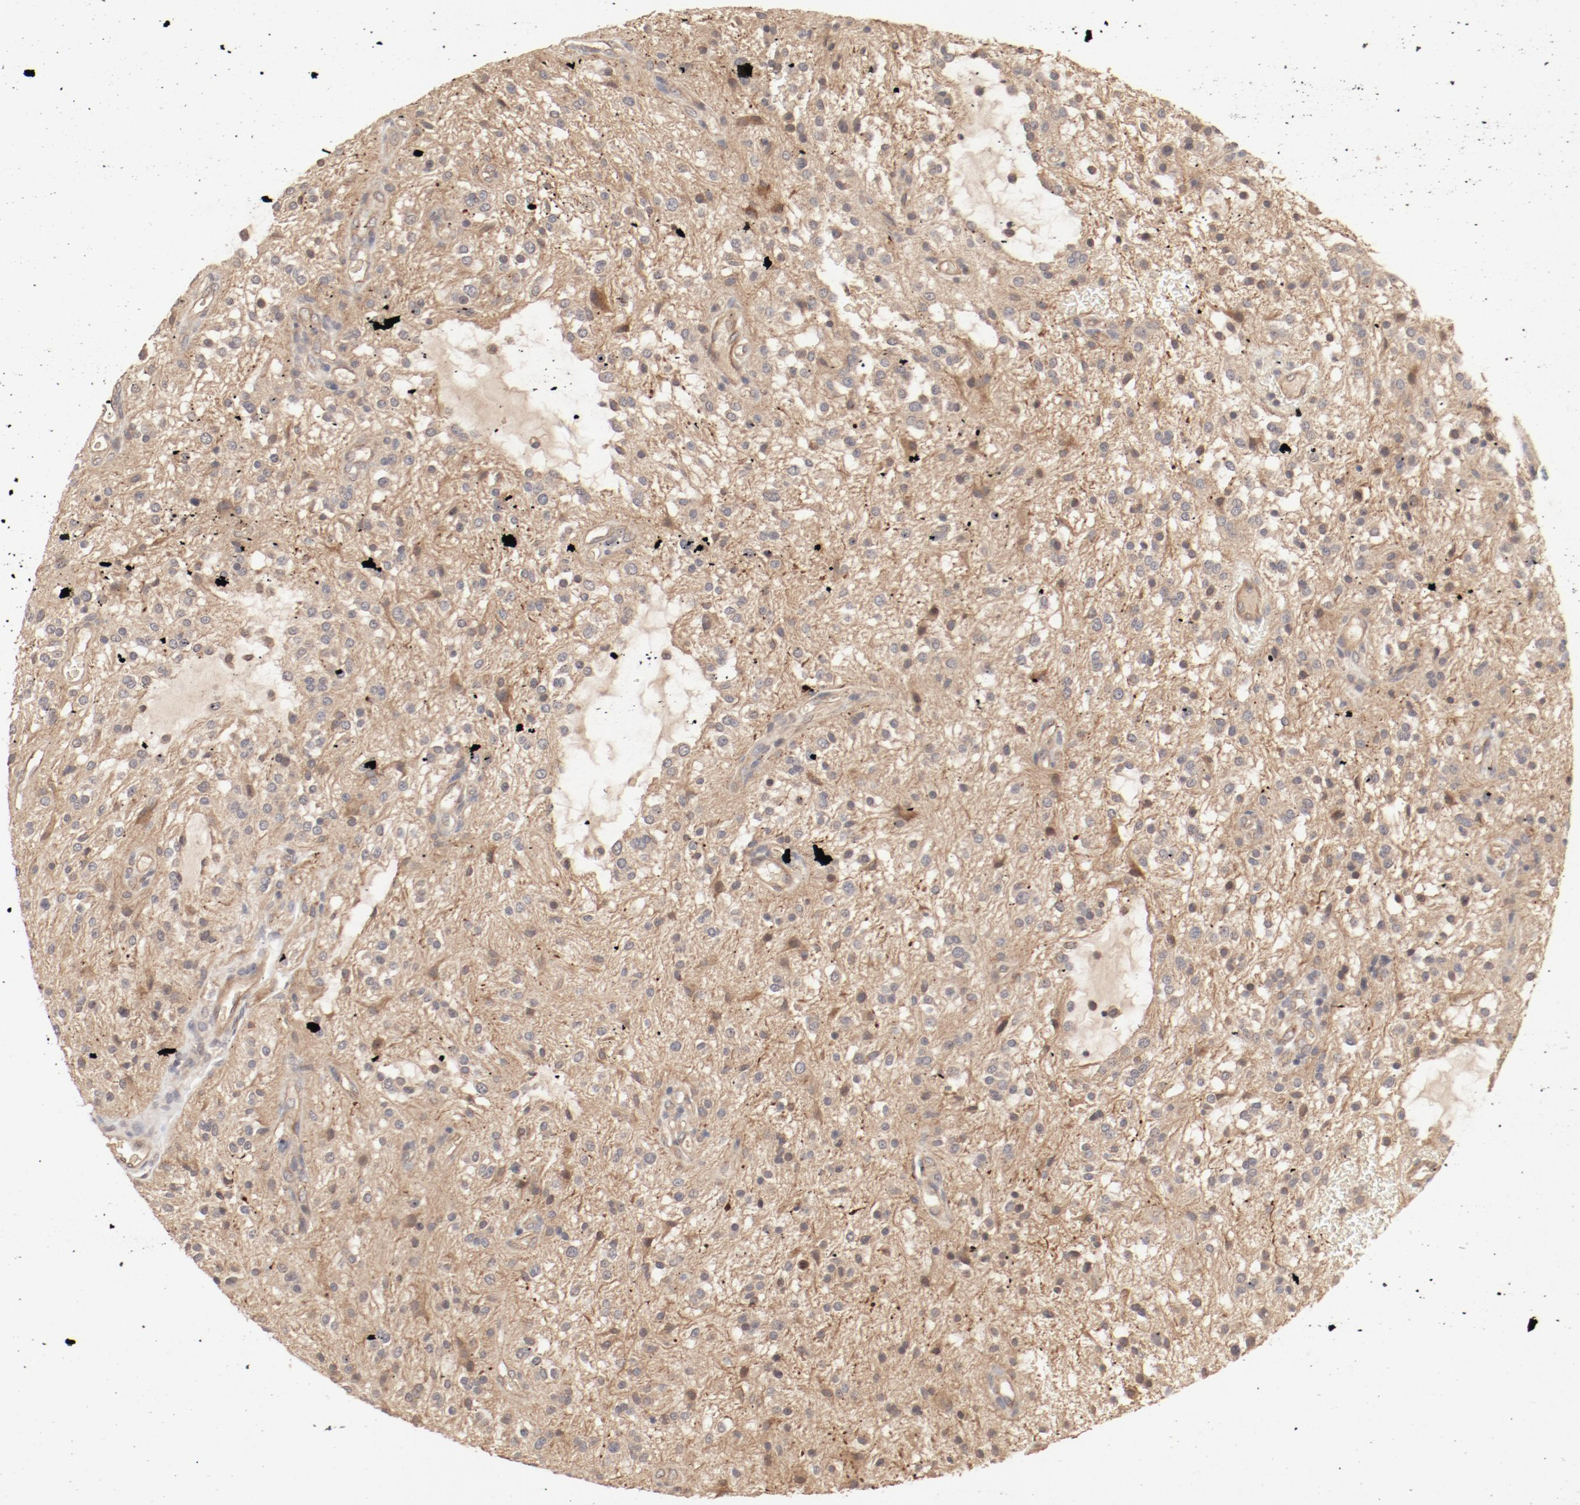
{"staining": {"intensity": "moderate", "quantity": ">75%", "location": "cytoplasmic/membranous,nuclear"}, "tissue": "glioma", "cell_type": "Tumor cells", "image_type": "cancer", "snomed": [{"axis": "morphology", "description": "Glioma, malignant, NOS"}, {"axis": "topography", "description": "Cerebellum"}], "caption": "Immunohistochemistry (IHC) (DAB (3,3'-diaminobenzidine)) staining of glioma demonstrates moderate cytoplasmic/membranous and nuclear protein staining in about >75% of tumor cells.", "gene": "IL3RA", "patient": {"sex": "female", "age": 10}}